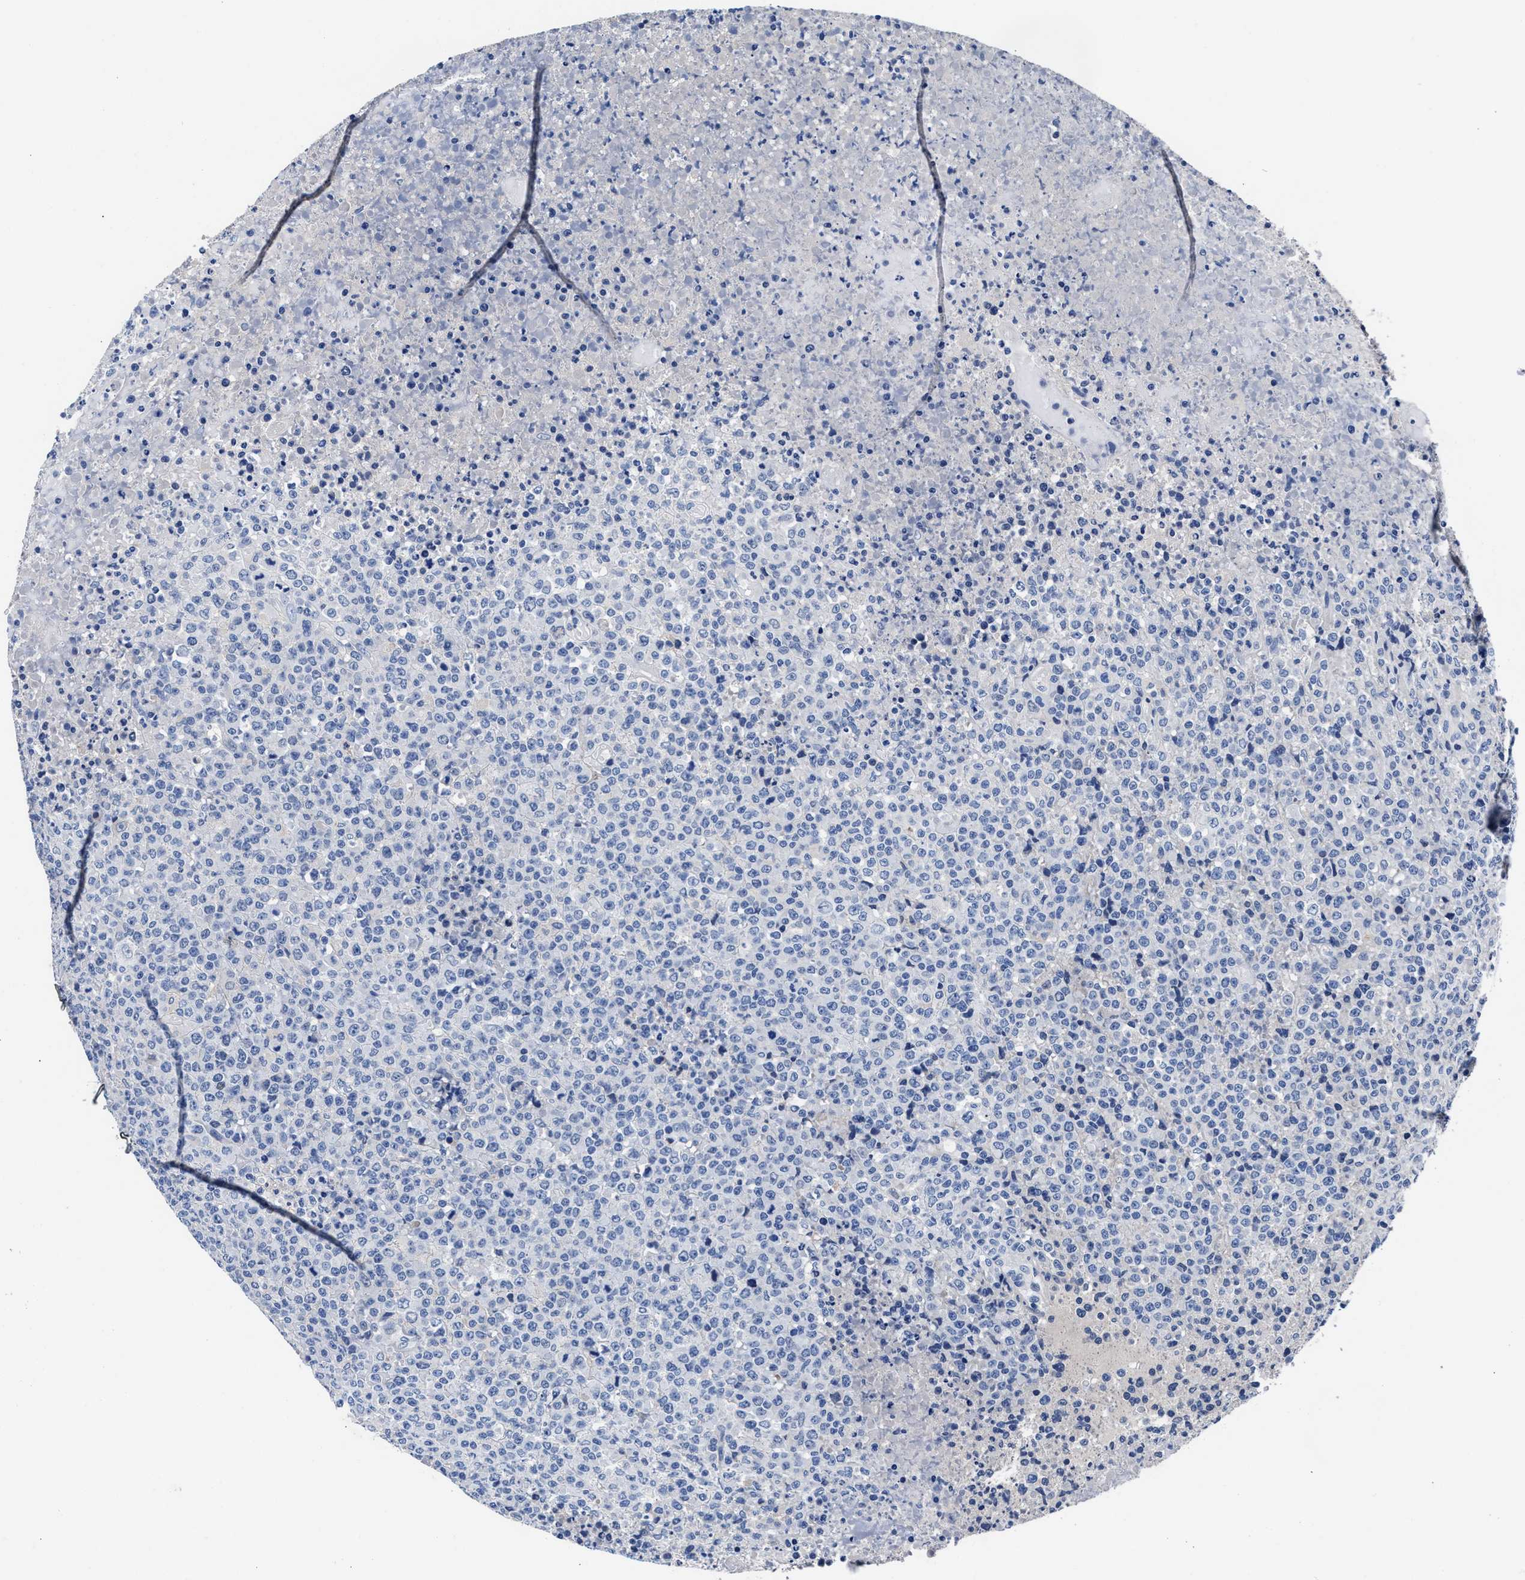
{"staining": {"intensity": "negative", "quantity": "none", "location": "none"}, "tissue": "lymphoma", "cell_type": "Tumor cells", "image_type": "cancer", "snomed": [{"axis": "morphology", "description": "Malignant lymphoma, non-Hodgkin's type, High grade"}, {"axis": "topography", "description": "Lymph node"}], "caption": "Immunohistochemistry (IHC) of human high-grade malignant lymphoma, non-Hodgkin's type shows no staining in tumor cells. (DAB (3,3'-diaminobenzidine) immunohistochemistry, high magnification).", "gene": "GSTM1", "patient": {"sex": "male", "age": 13}}